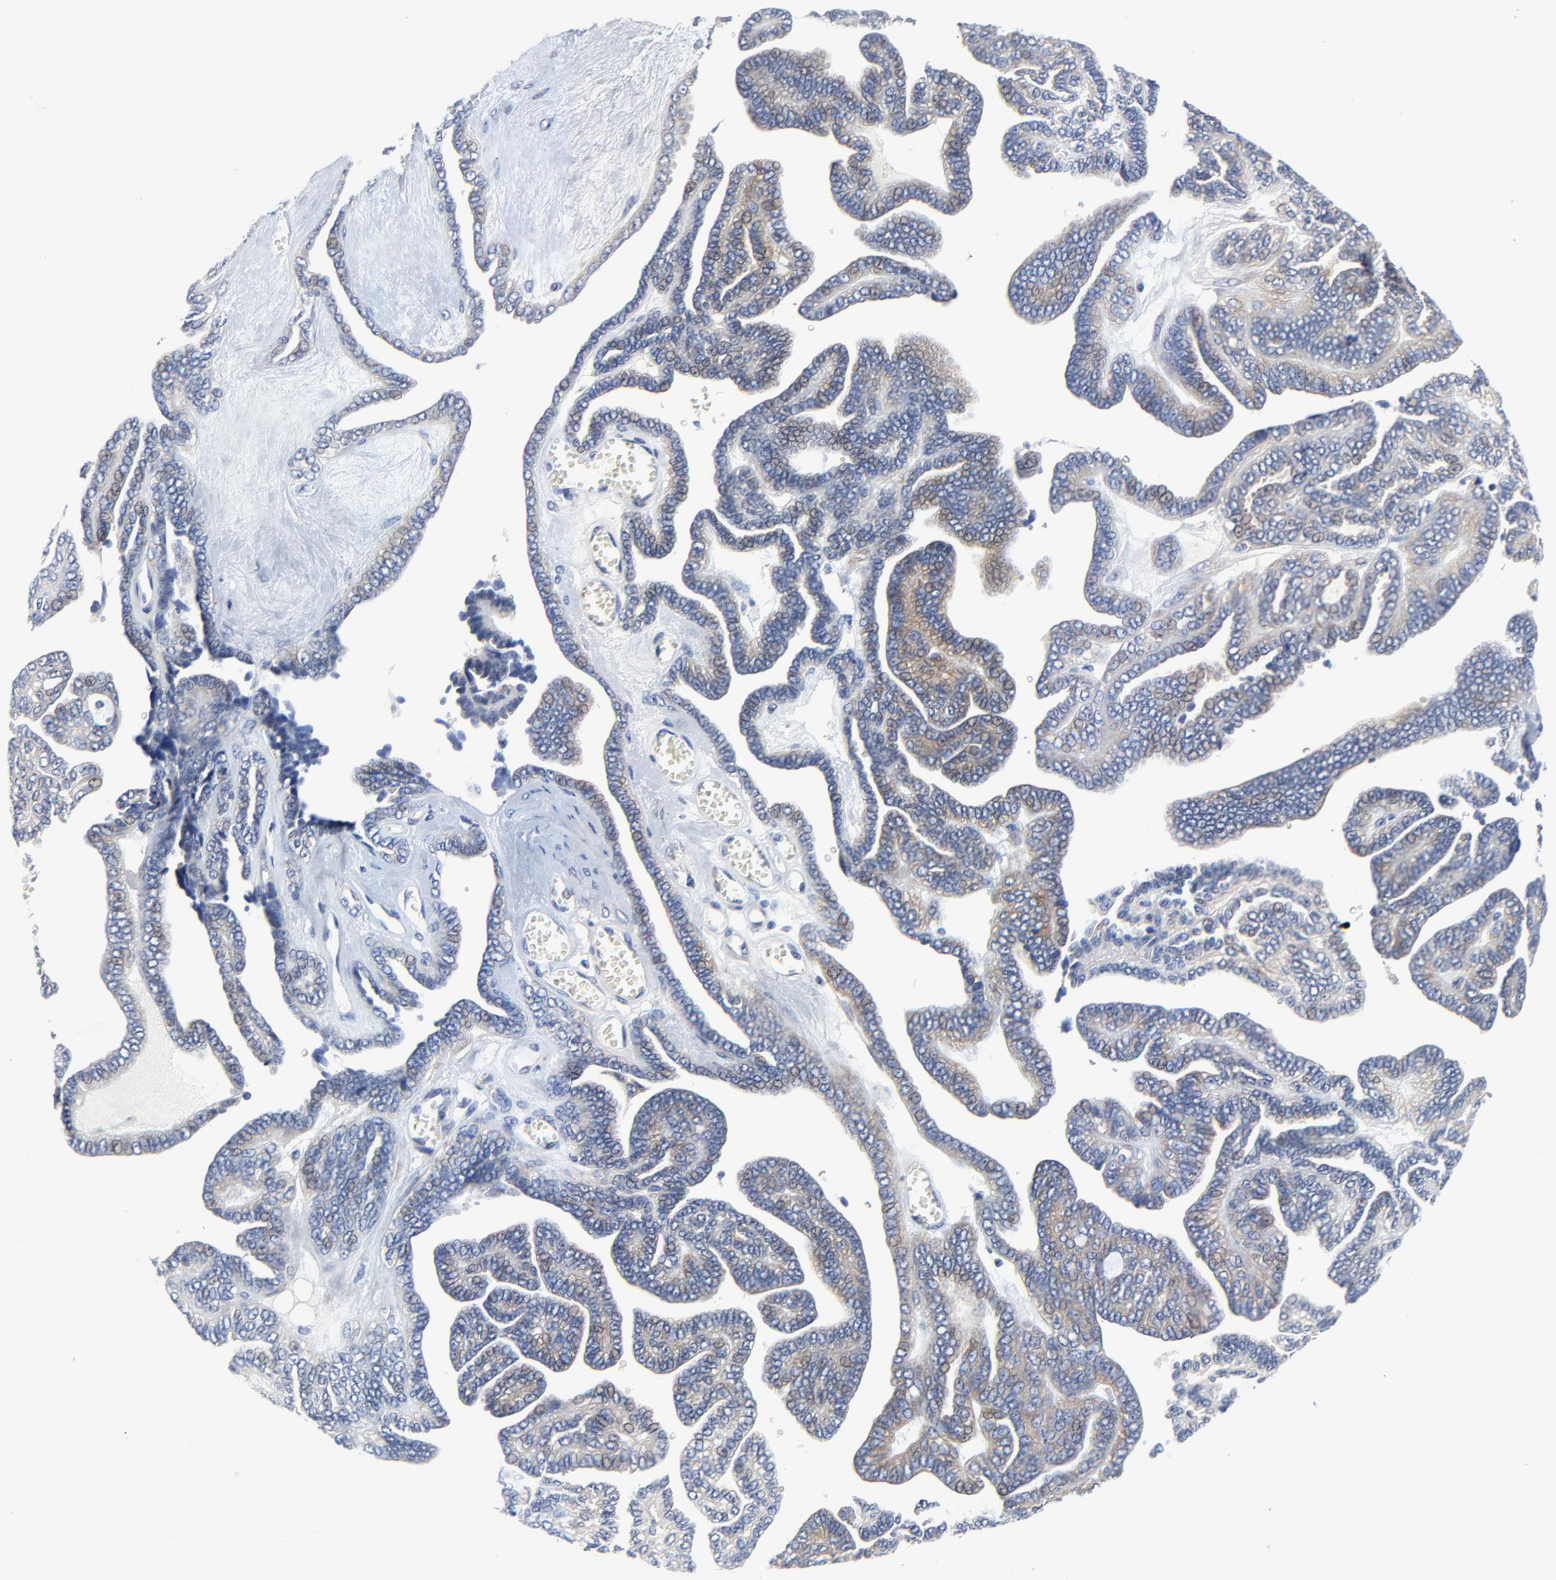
{"staining": {"intensity": "weak", "quantity": "25%-75%", "location": "cytoplasmic/membranous"}, "tissue": "ovarian cancer", "cell_type": "Tumor cells", "image_type": "cancer", "snomed": [{"axis": "morphology", "description": "Cystadenocarcinoma, serous, NOS"}, {"axis": "topography", "description": "Ovary"}], "caption": "Ovarian serous cystadenocarcinoma tissue displays weak cytoplasmic/membranous expression in about 25%-75% of tumor cells (brown staining indicates protein expression, while blue staining denotes nuclei).", "gene": "VAV2", "patient": {"sex": "female", "age": 71}}